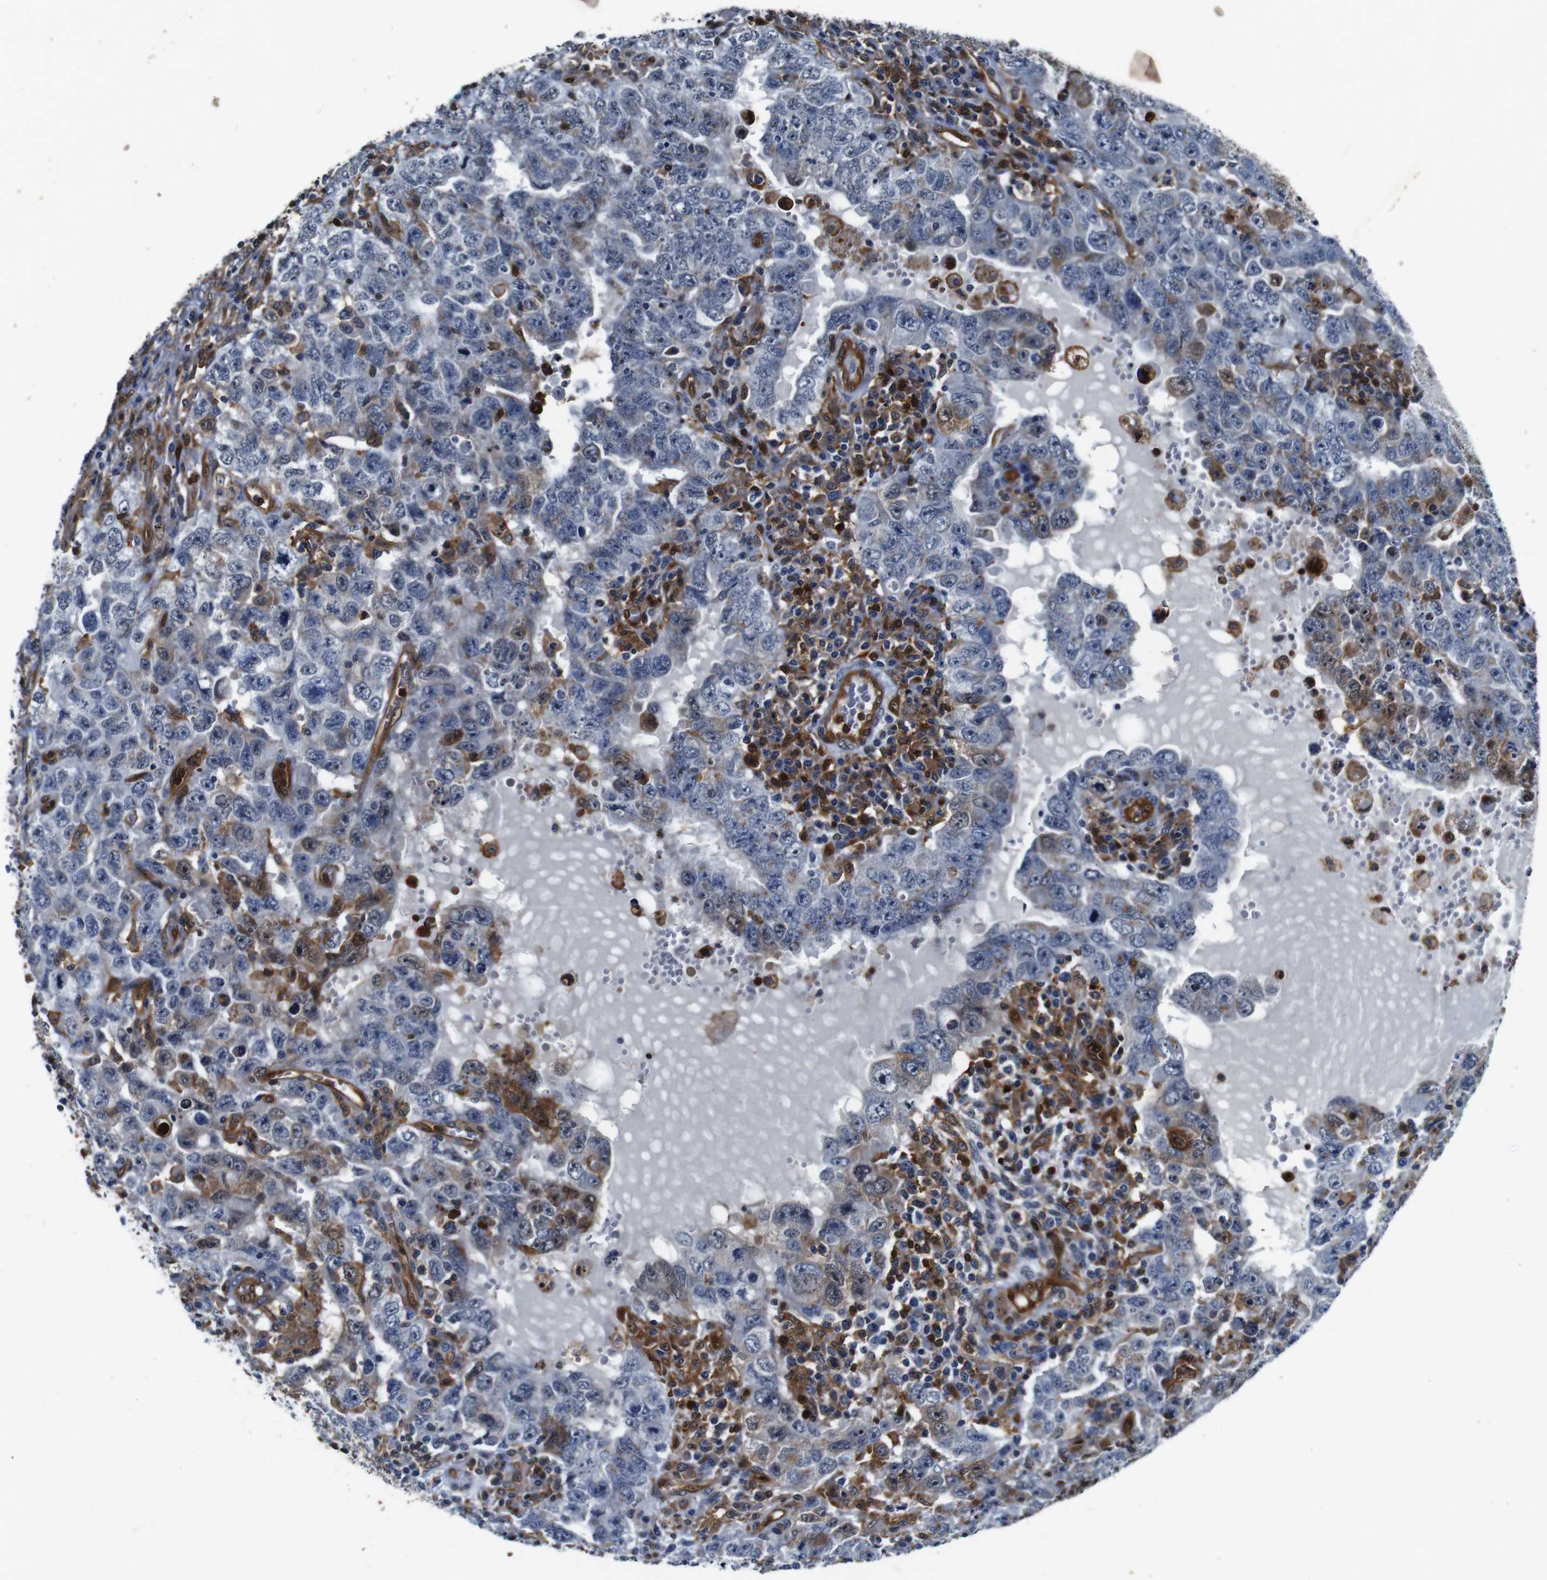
{"staining": {"intensity": "moderate", "quantity": "<25%", "location": "cytoplasmic/membranous"}, "tissue": "testis cancer", "cell_type": "Tumor cells", "image_type": "cancer", "snomed": [{"axis": "morphology", "description": "Carcinoma, Embryonal, NOS"}, {"axis": "topography", "description": "Testis"}], "caption": "An IHC photomicrograph of neoplastic tissue is shown. Protein staining in brown highlights moderate cytoplasmic/membranous positivity in embryonal carcinoma (testis) within tumor cells.", "gene": "ANXA1", "patient": {"sex": "male", "age": 26}}